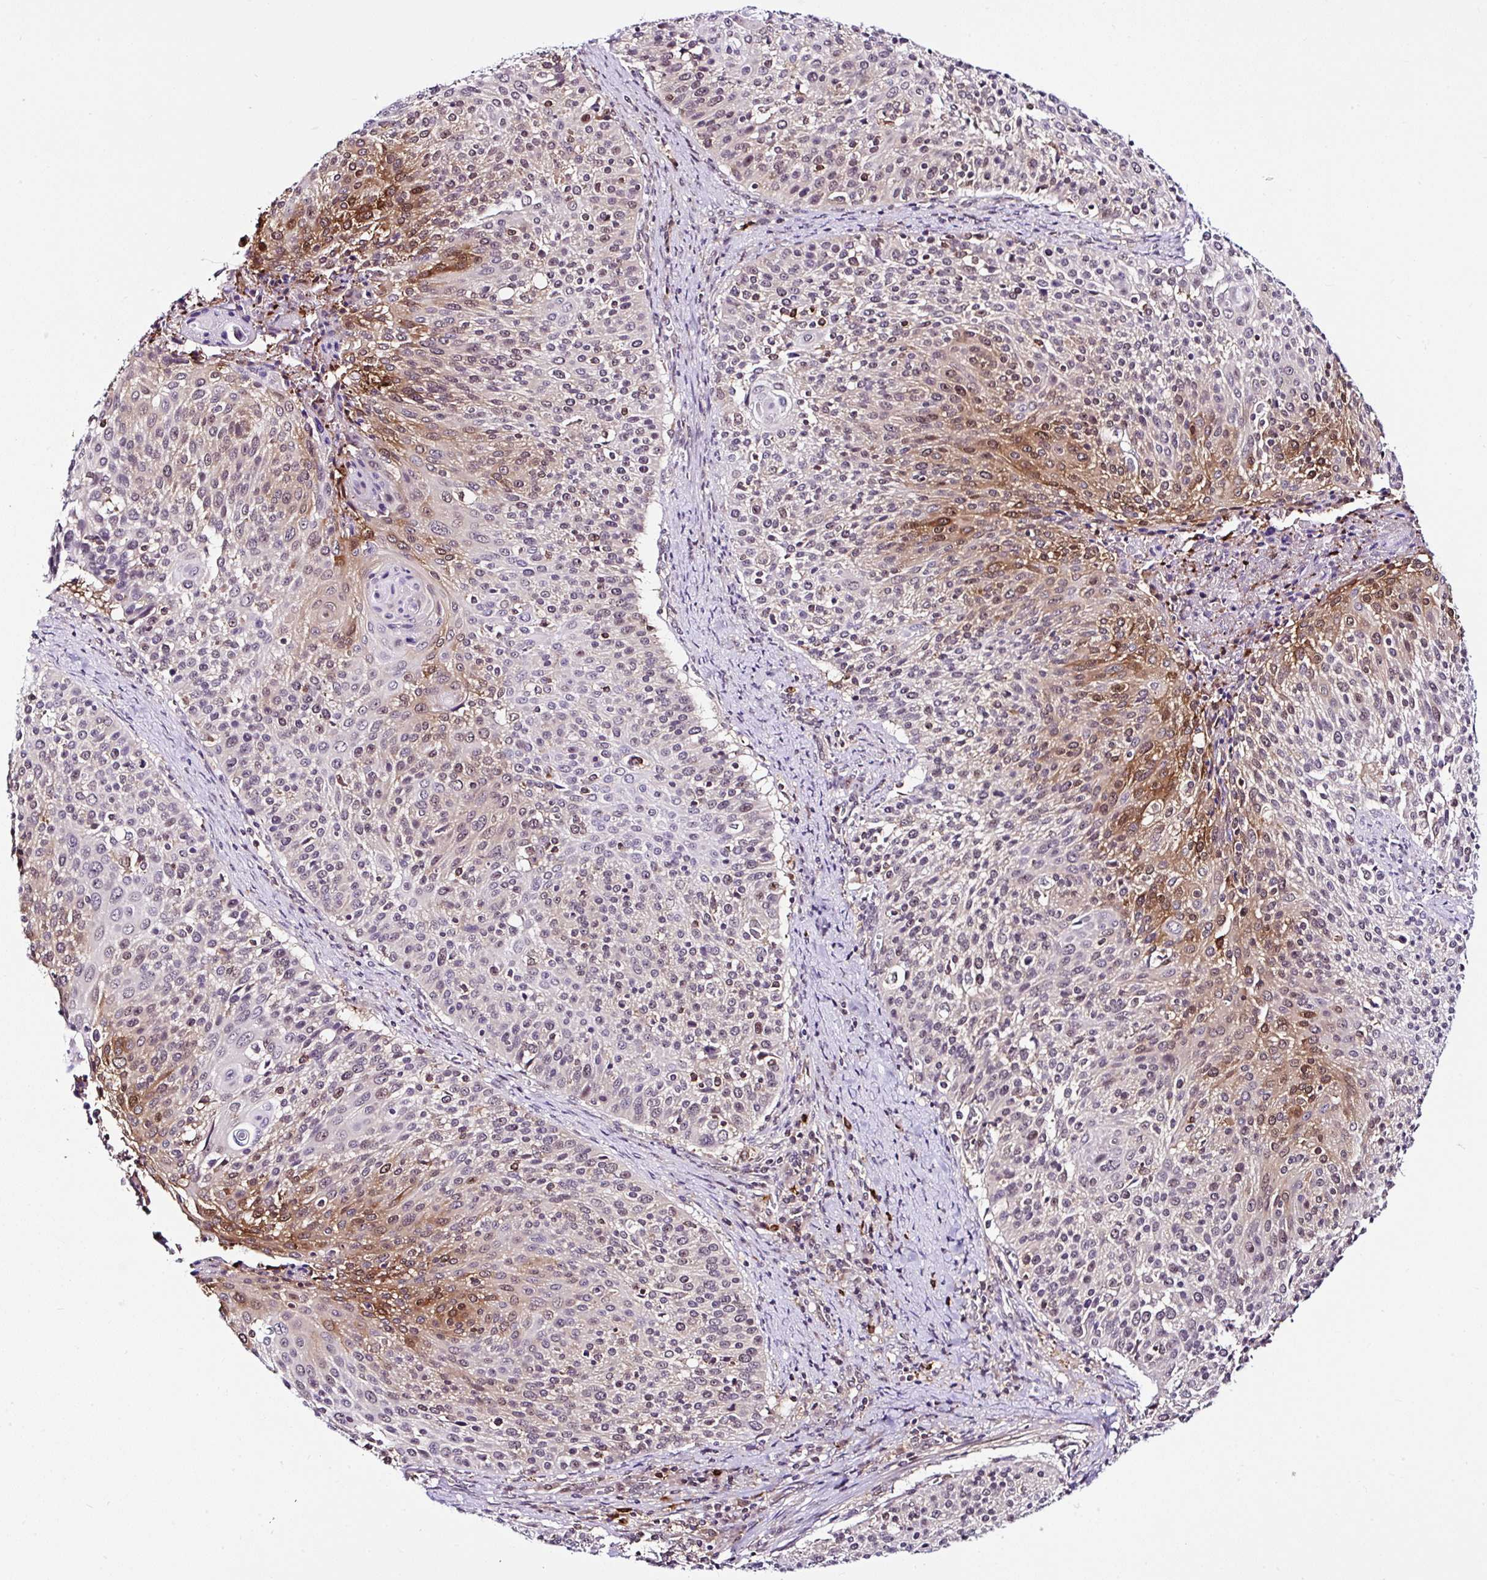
{"staining": {"intensity": "moderate", "quantity": "25%-75%", "location": "cytoplasmic/membranous,nuclear"}, "tissue": "cervical cancer", "cell_type": "Tumor cells", "image_type": "cancer", "snomed": [{"axis": "morphology", "description": "Squamous cell carcinoma, NOS"}, {"axis": "topography", "description": "Cervix"}], "caption": "High-power microscopy captured an immunohistochemistry image of cervical cancer, revealing moderate cytoplasmic/membranous and nuclear staining in about 25%-75% of tumor cells.", "gene": "PIN4", "patient": {"sex": "female", "age": 31}}